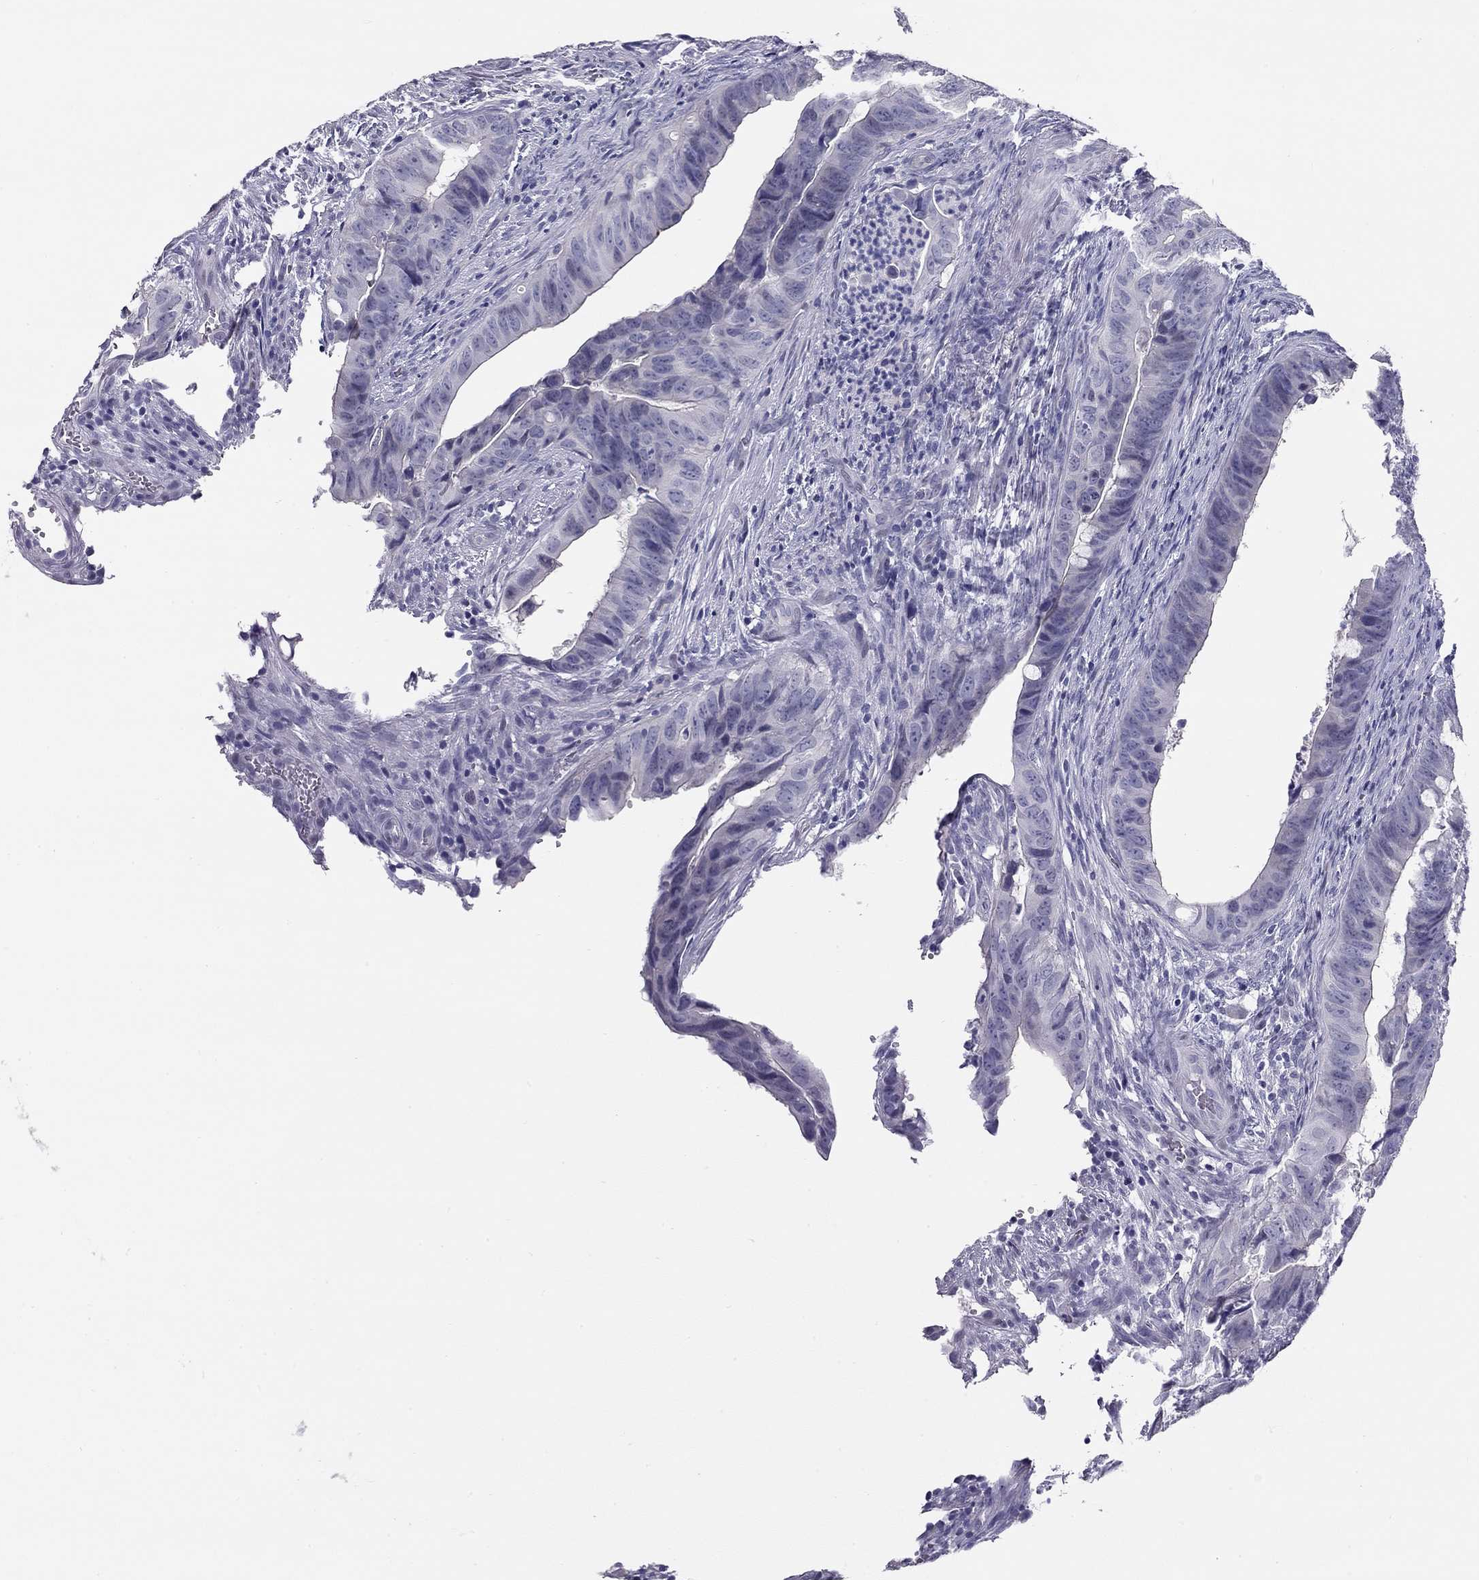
{"staining": {"intensity": "negative", "quantity": "none", "location": "none"}, "tissue": "colorectal cancer", "cell_type": "Tumor cells", "image_type": "cancer", "snomed": [{"axis": "morphology", "description": "Adenocarcinoma, NOS"}, {"axis": "topography", "description": "Colon"}], "caption": "IHC of human colorectal adenocarcinoma displays no staining in tumor cells.", "gene": "KCNV2", "patient": {"sex": "female", "age": 82}}